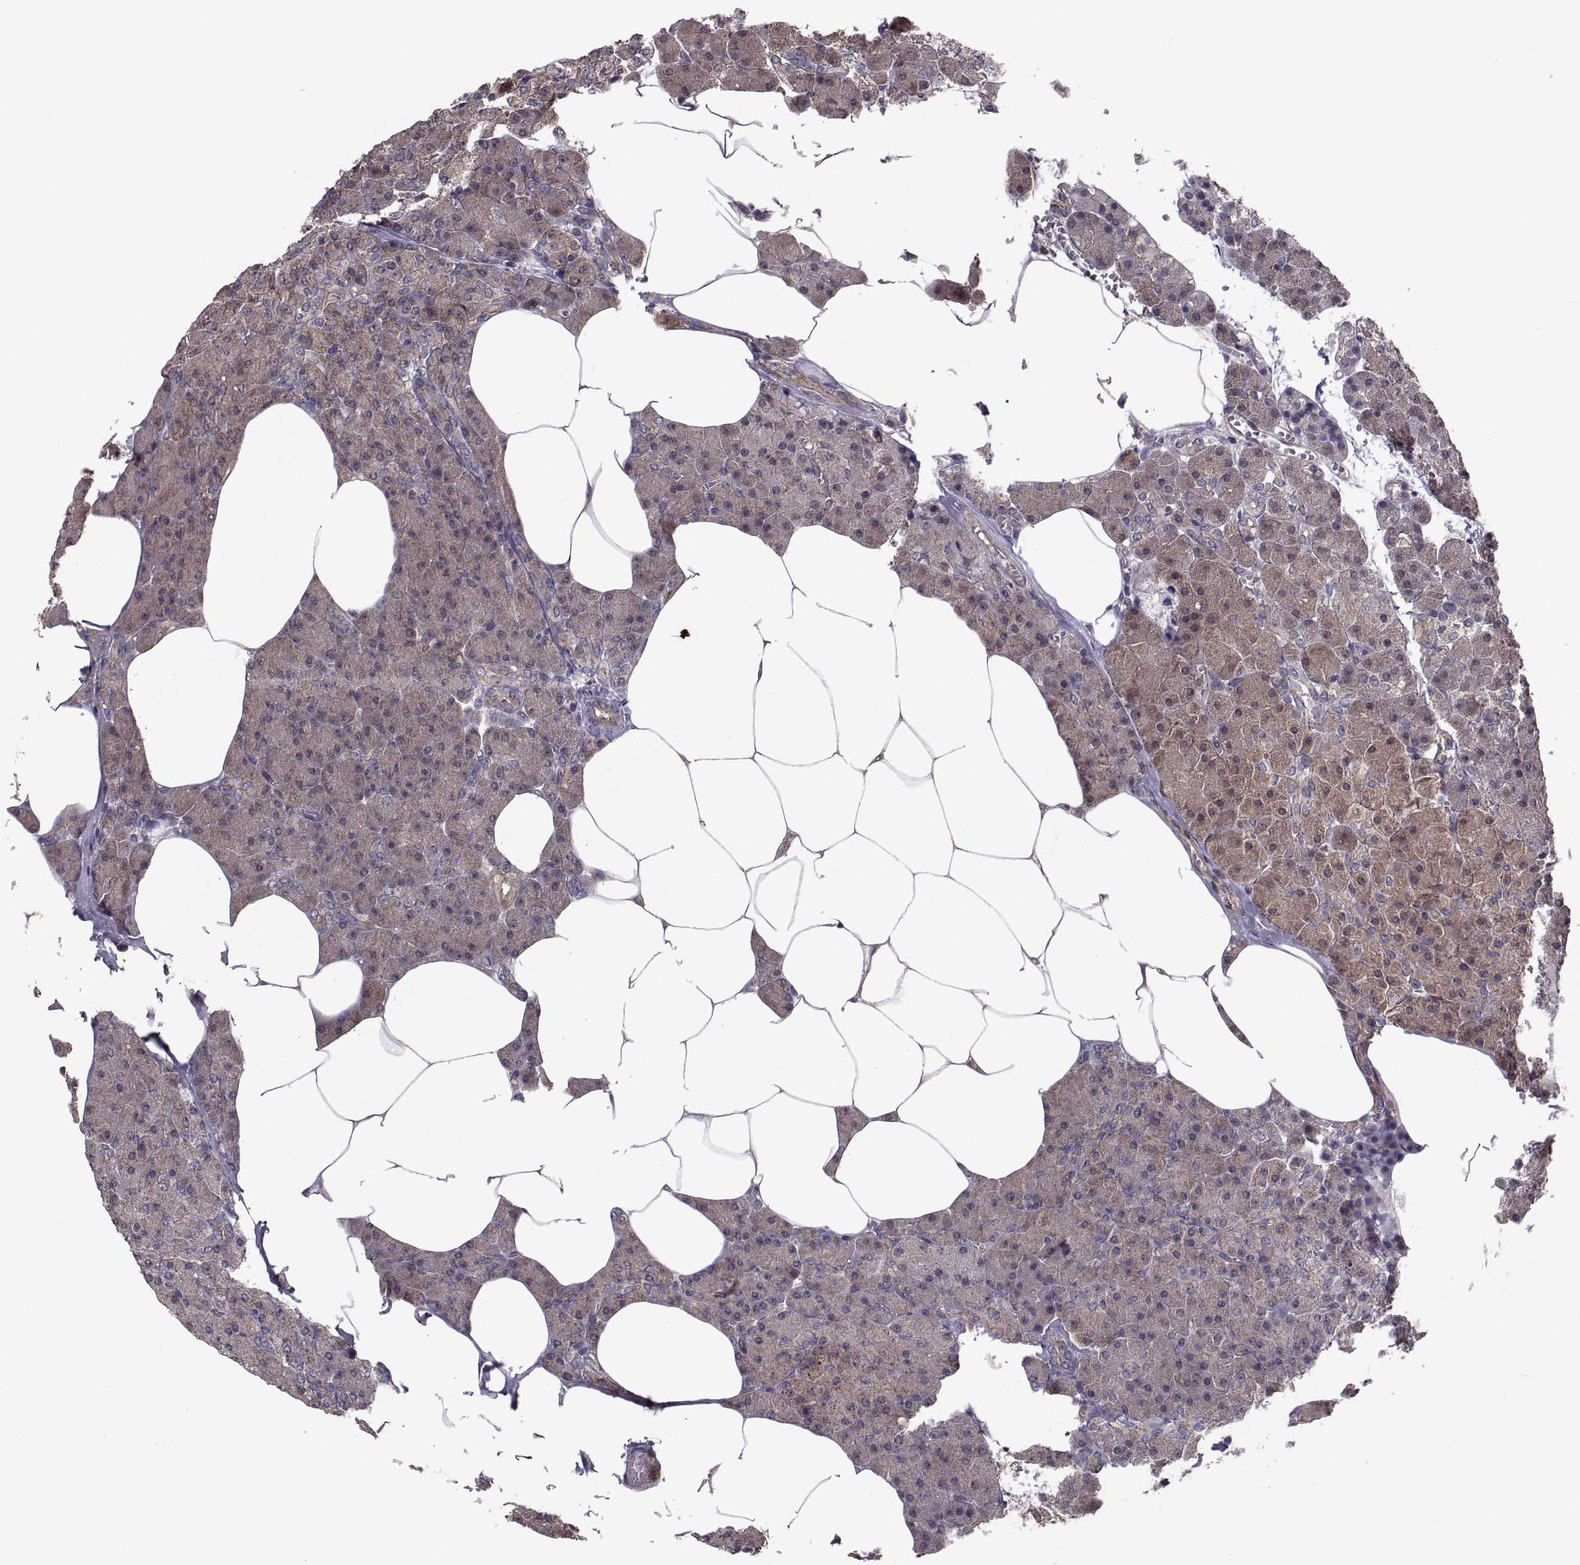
{"staining": {"intensity": "weak", "quantity": "25%-75%", "location": "cytoplasmic/membranous"}, "tissue": "pancreas", "cell_type": "Exocrine glandular cells", "image_type": "normal", "snomed": [{"axis": "morphology", "description": "Normal tissue, NOS"}, {"axis": "topography", "description": "Pancreas"}], "caption": "This image exhibits normal pancreas stained with immunohistochemistry (IHC) to label a protein in brown. The cytoplasmic/membranous of exocrine glandular cells show weak positivity for the protein. Nuclei are counter-stained blue.", "gene": "PMM2", "patient": {"sex": "female", "age": 45}}